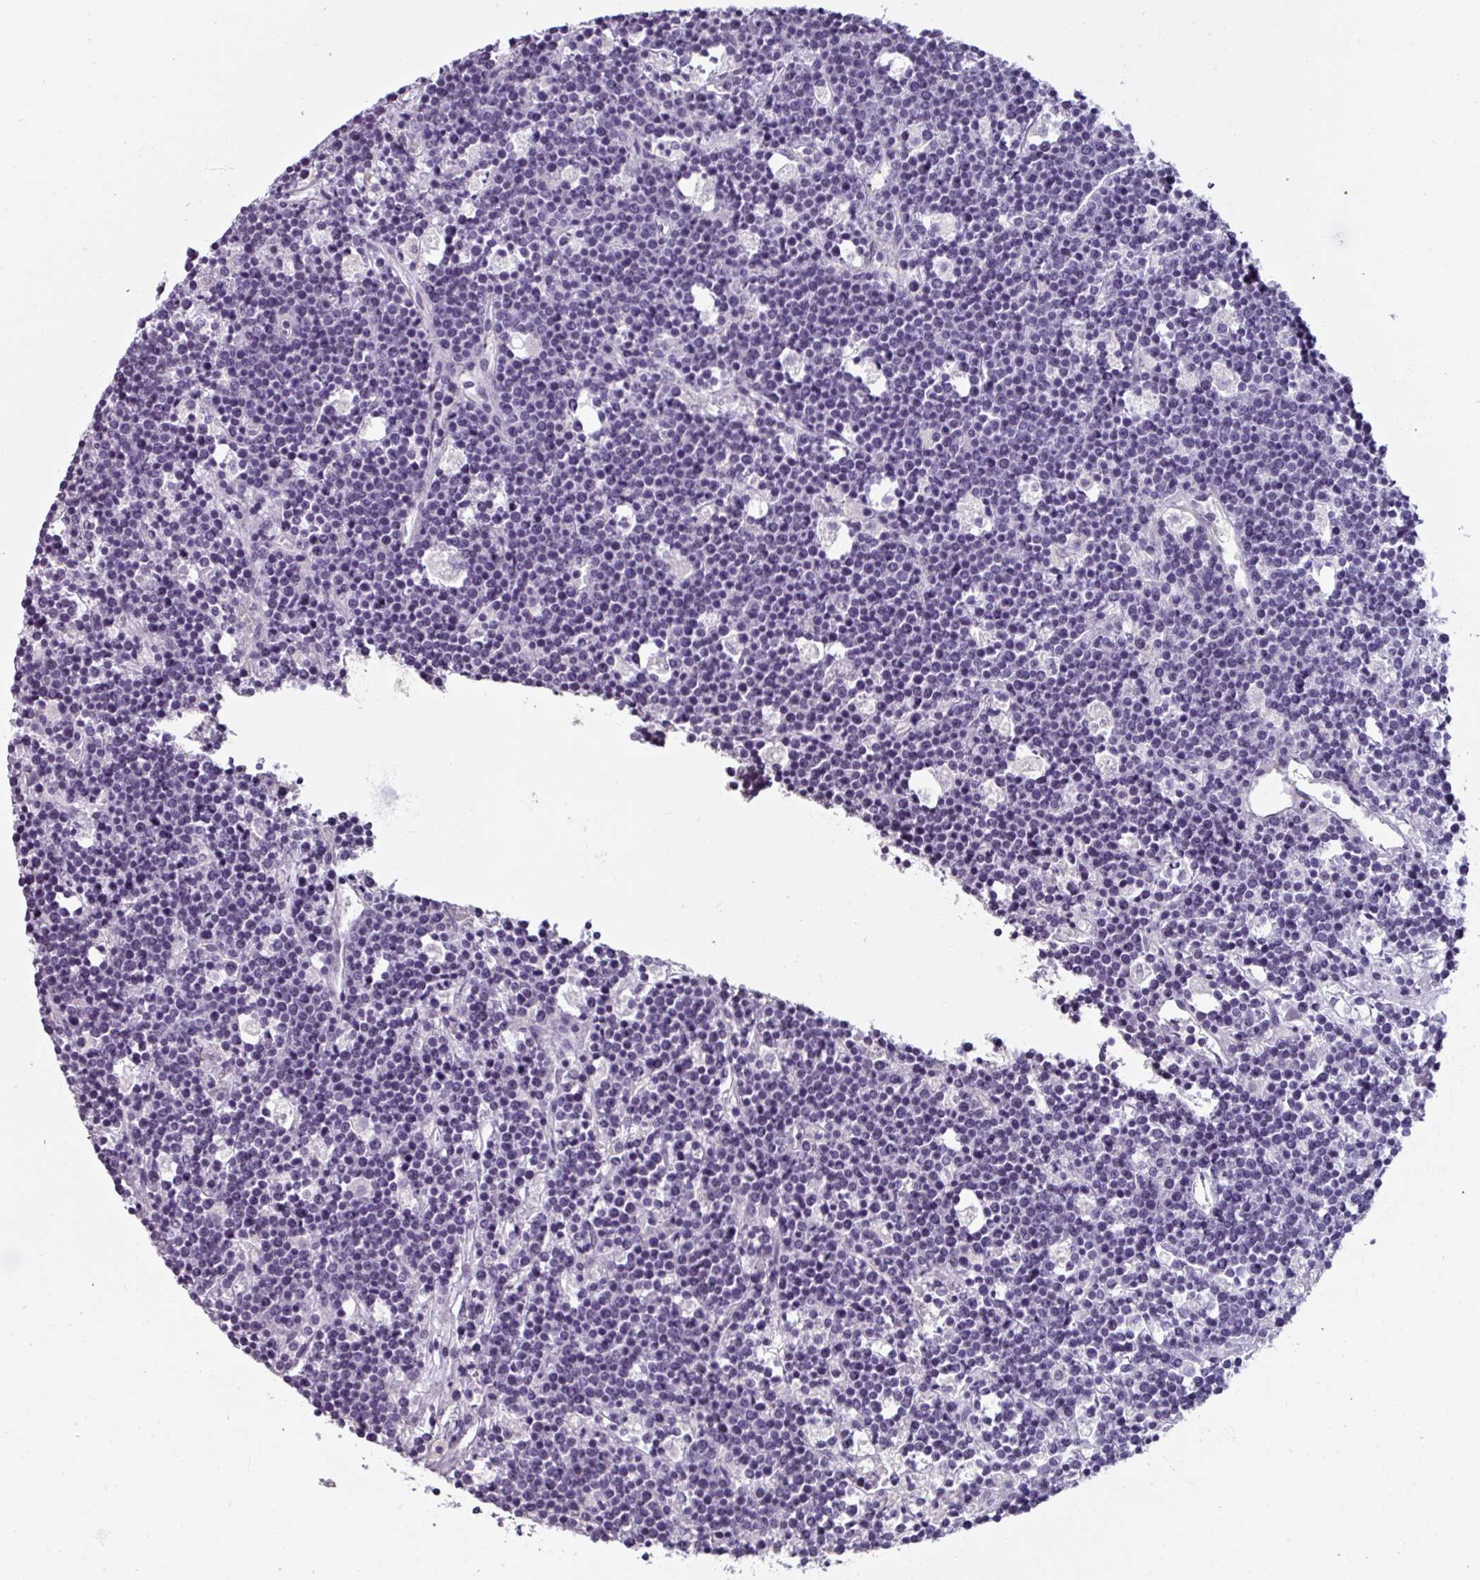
{"staining": {"intensity": "negative", "quantity": "none", "location": "none"}, "tissue": "lymphoma", "cell_type": "Tumor cells", "image_type": "cancer", "snomed": [{"axis": "morphology", "description": "Malignant lymphoma, non-Hodgkin's type, High grade"}, {"axis": "topography", "description": "Ovary"}], "caption": "High power microscopy micrograph of an IHC histopathology image of lymphoma, revealing no significant staining in tumor cells. (Brightfield microscopy of DAB immunohistochemistry at high magnification).", "gene": "SPESP1", "patient": {"sex": "female", "age": 56}}